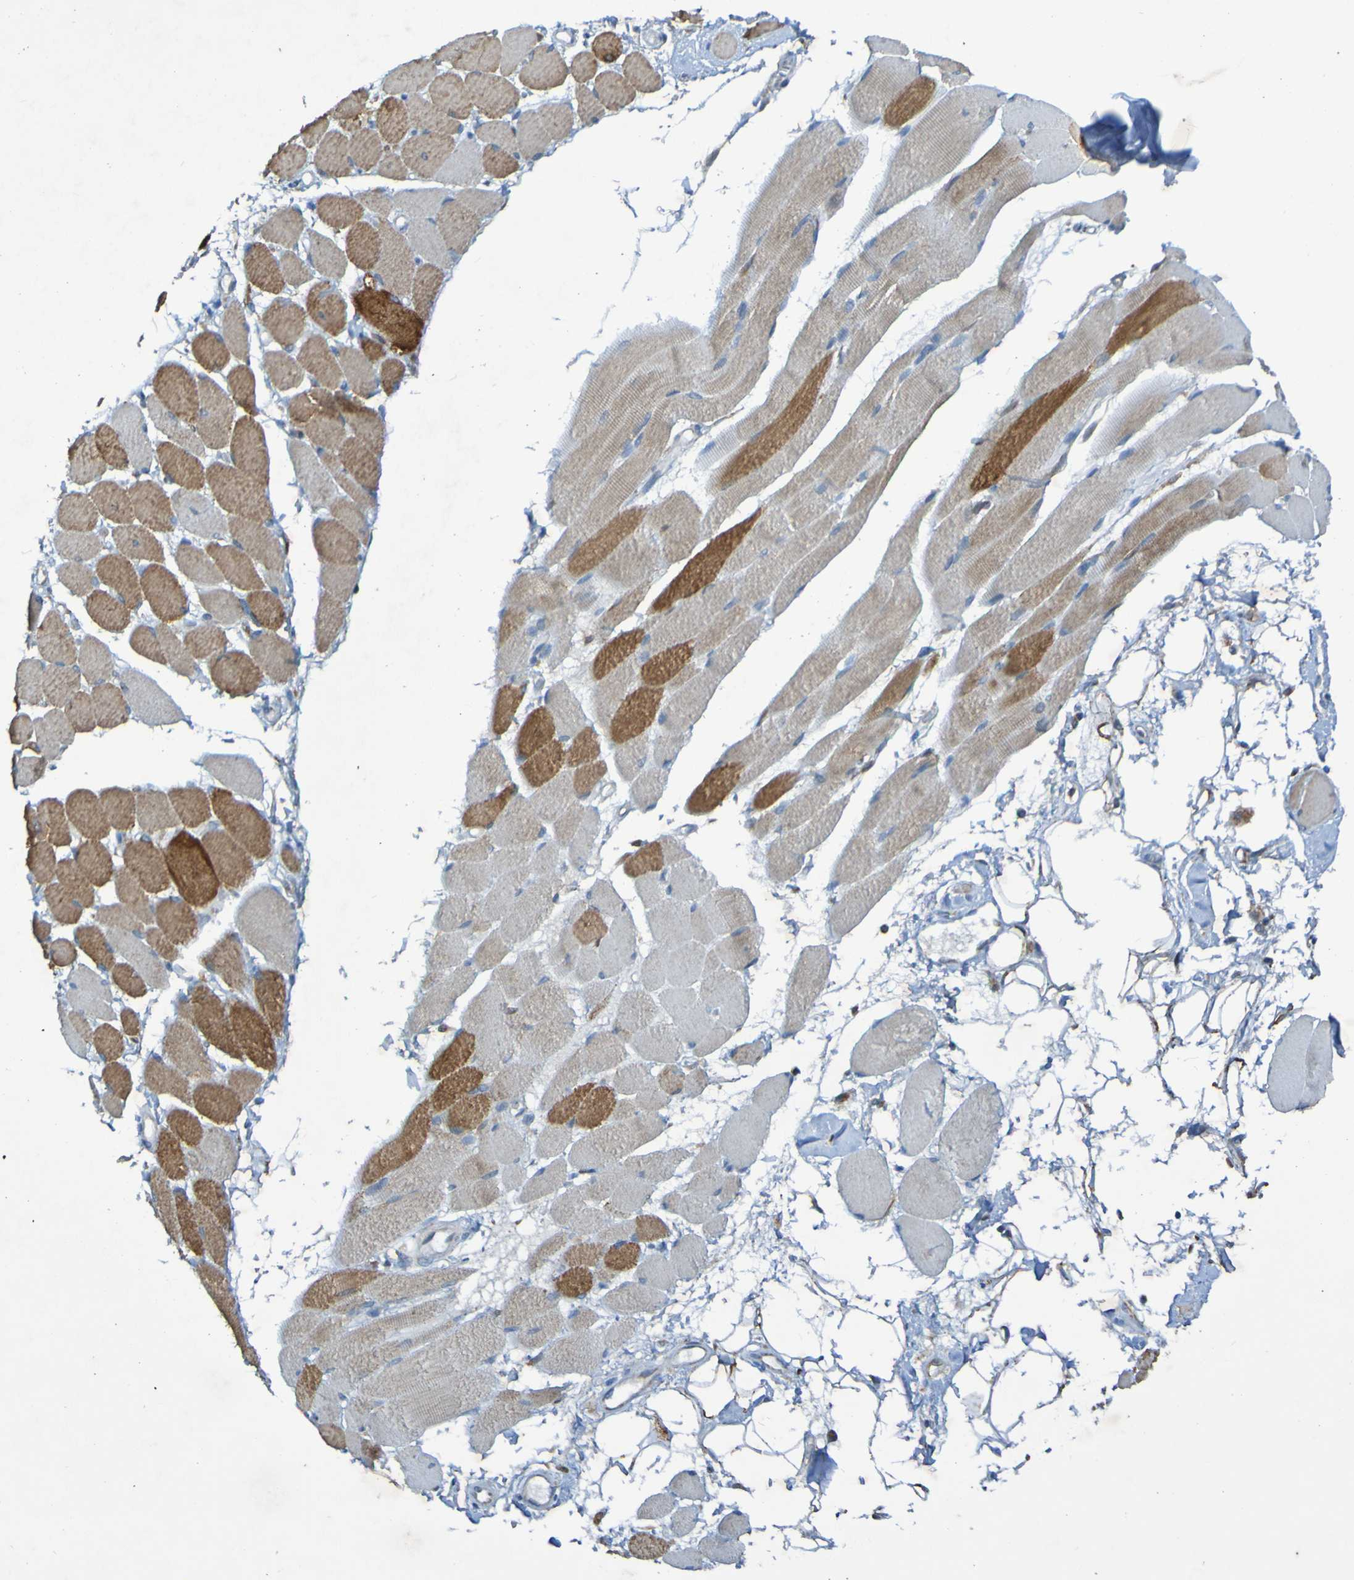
{"staining": {"intensity": "moderate", "quantity": ">75%", "location": "cytoplasmic/membranous"}, "tissue": "skeletal muscle", "cell_type": "Myocytes", "image_type": "normal", "snomed": [{"axis": "morphology", "description": "Normal tissue, NOS"}, {"axis": "topography", "description": "Skeletal muscle"}, {"axis": "topography", "description": "Peripheral nerve tissue"}], "caption": "Immunohistochemical staining of unremarkable skeletal muscle shows >75% levels of moderate cytoplasmic/membranous protein expression in approximately >75% of myocytes.", "gene": "CCDC51", "patient": {"sex": "female", "age": 84}}